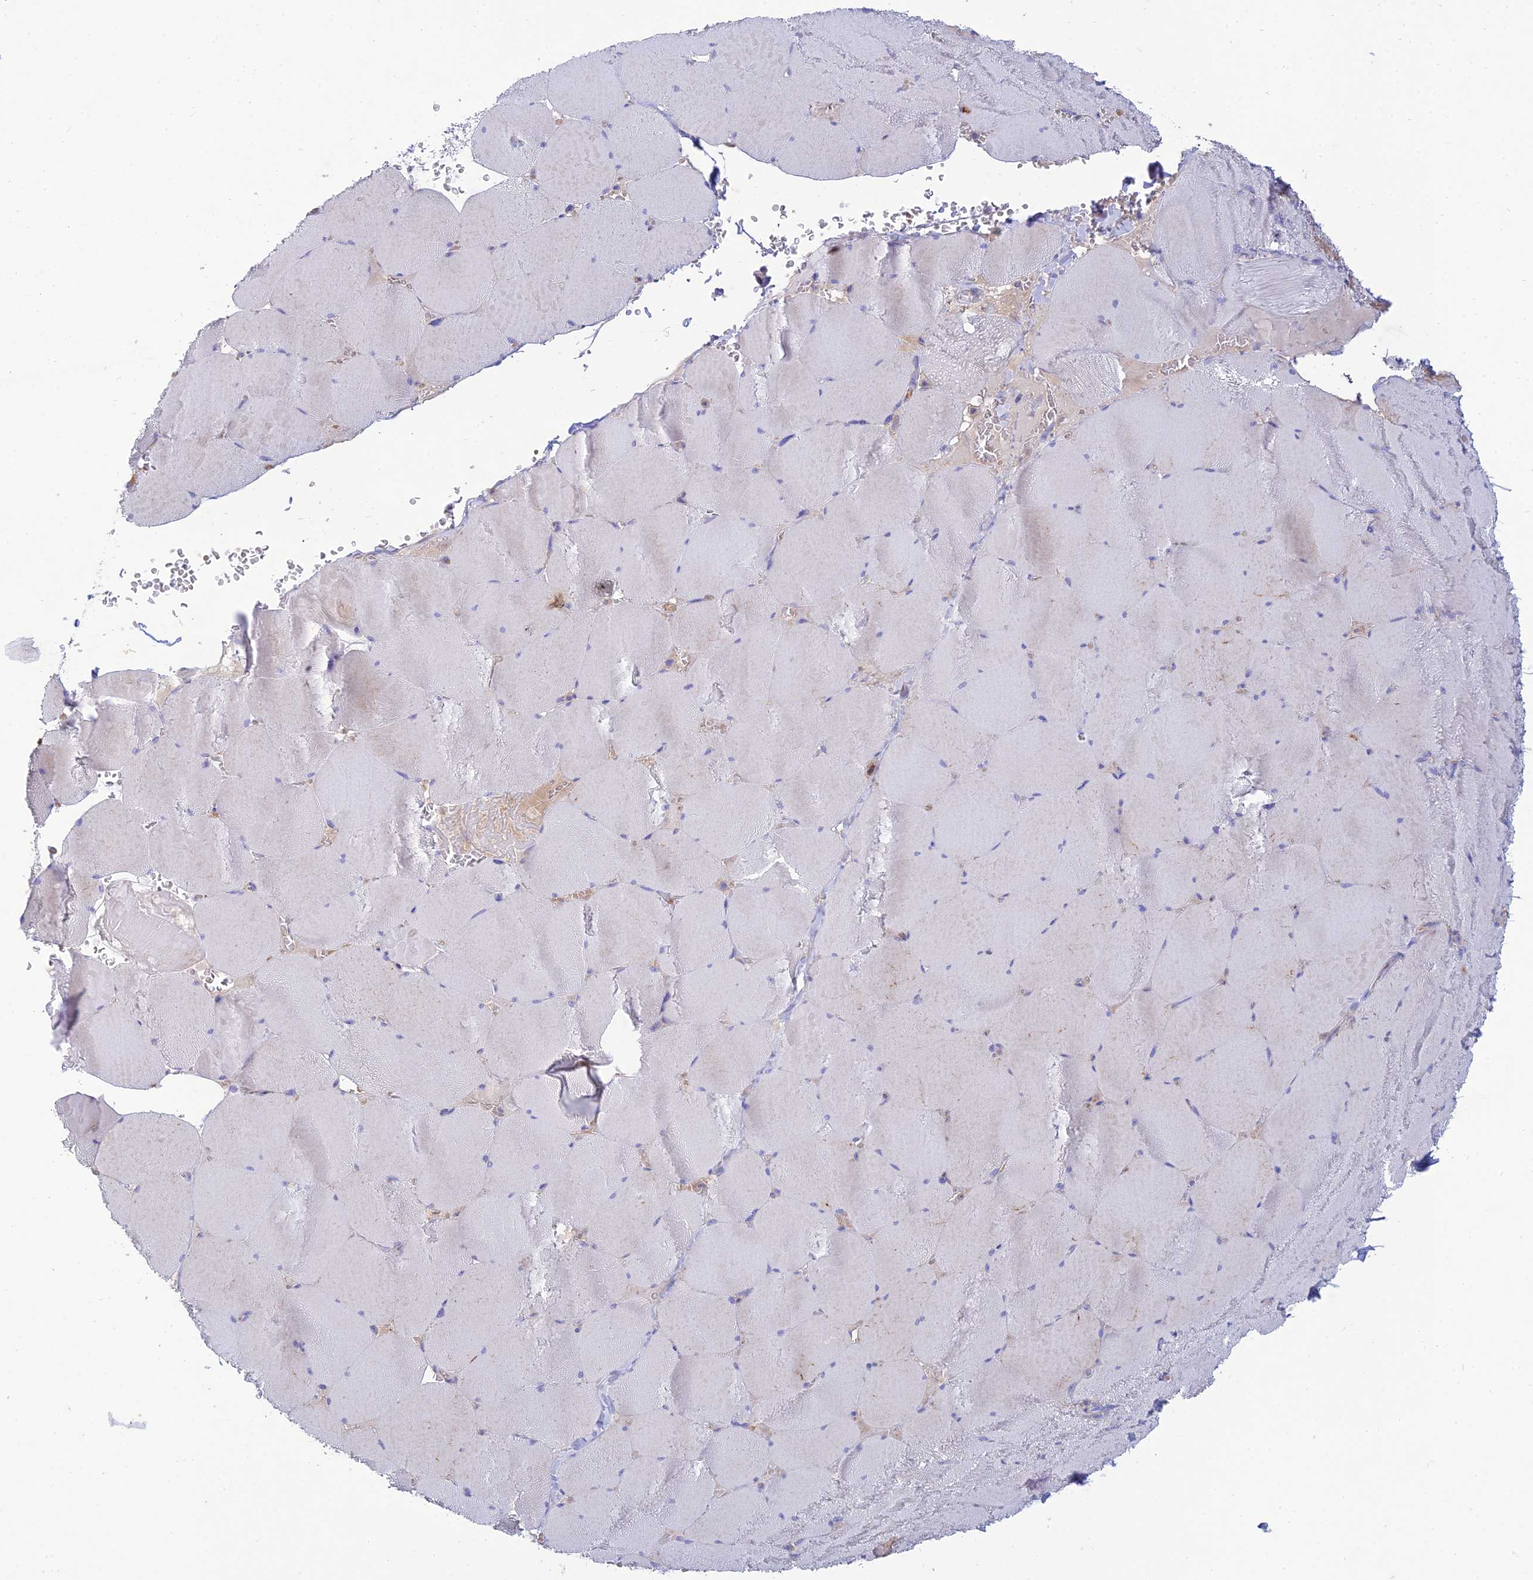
{"staining": {"intensity": "negative", "quantity": "none", "location": "none"}, "tissue": "skeletal muscle", "cell_type": "Myocytes", "image_type": "normal", "snomed": [{"axis": "morphology", "description": "Normal tissue, NOS"}, {"axis": "topography", "description": "Skeletal muscle"}, {"axis": "topography", "description": "Head-Neck"}], "caption": "This is an immunohistochemistry image of normal skeletal muscle. There is no positivity in myocytes.", "gene": "MAL2", "patient": {"sex": "male", "age": 66}}